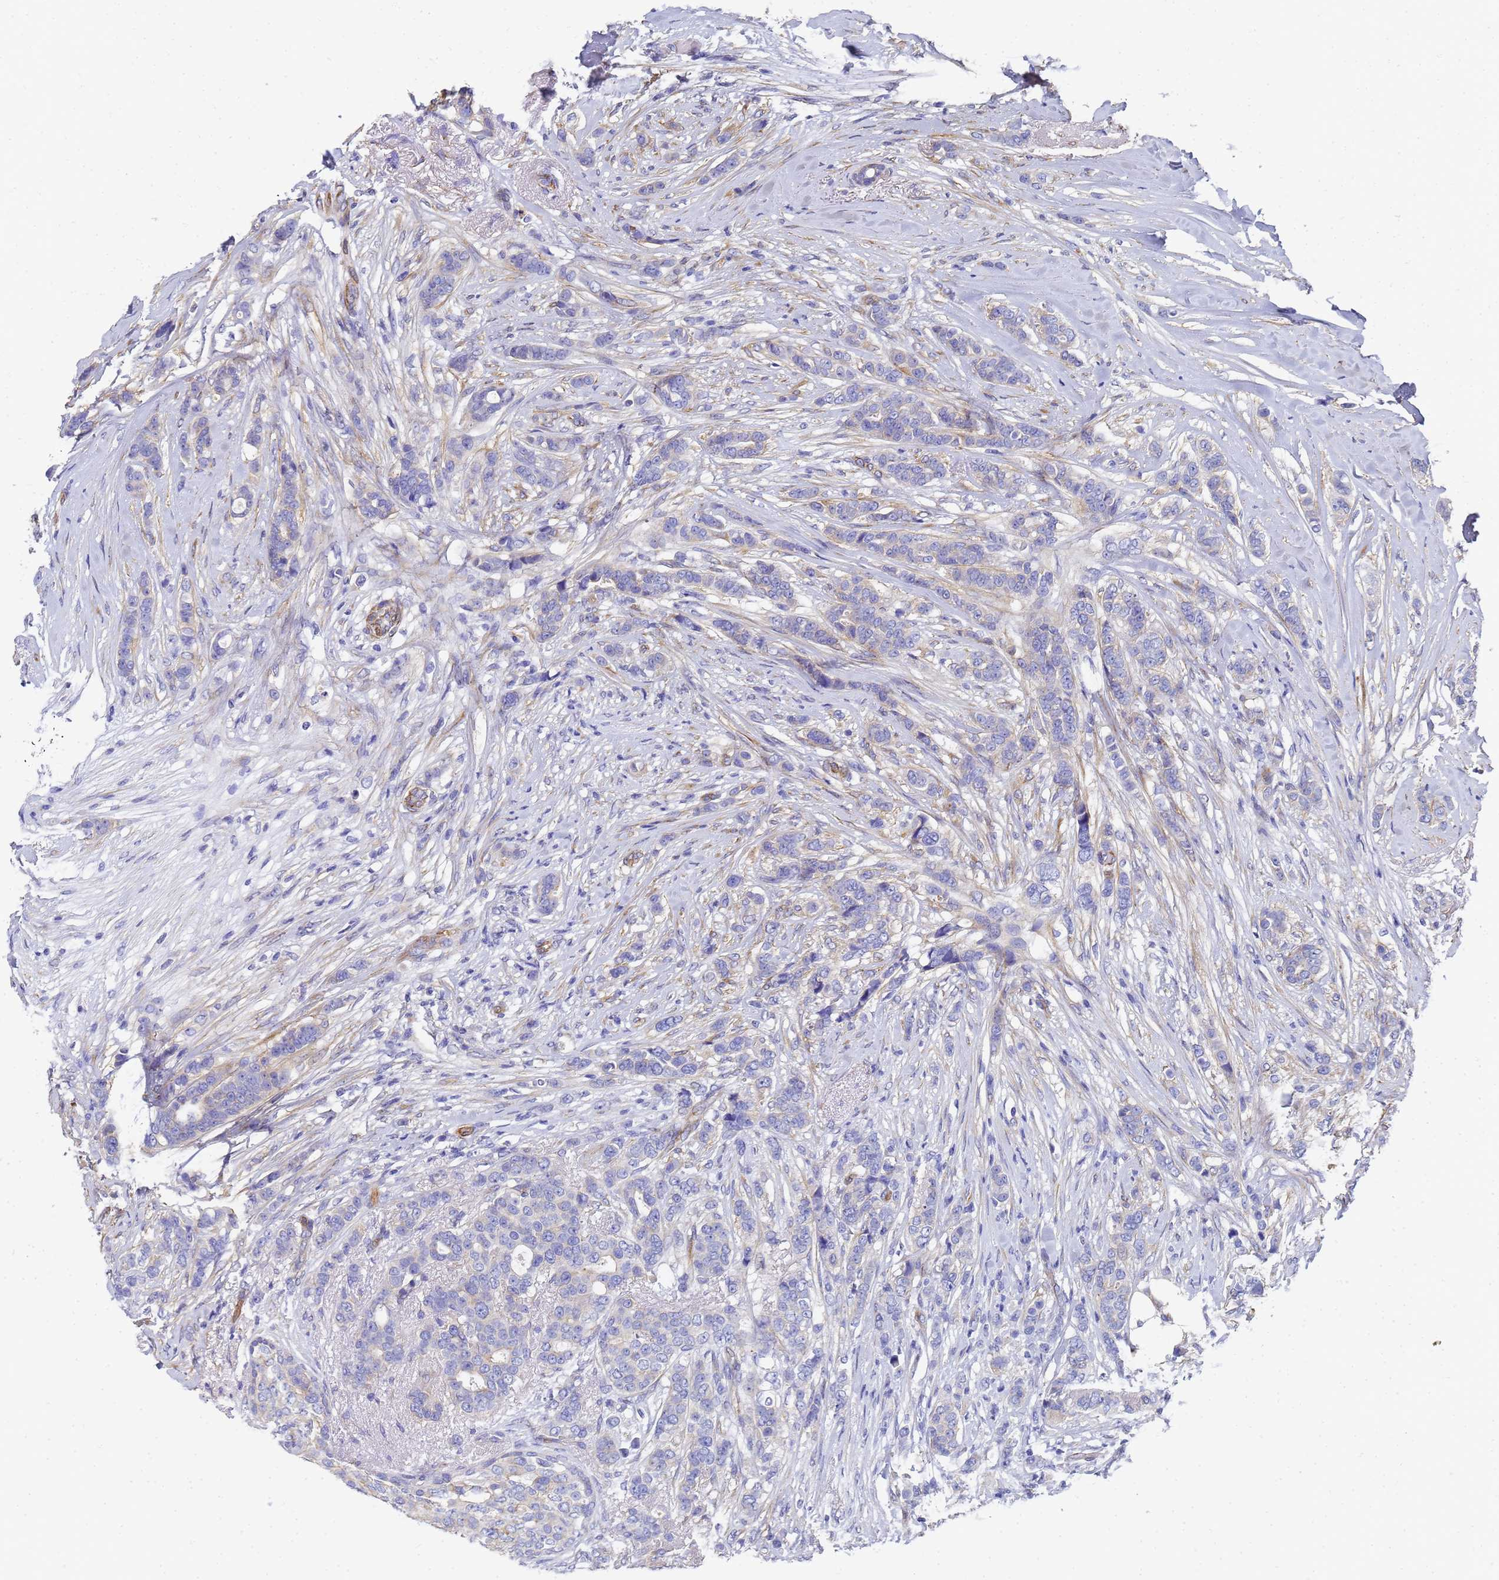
{"staining": {"intensity": "negative", "quantity": "none", "location": "none"}, "tissue": "breast cancer", "cell_type": "Tumor cells", "image_type": "cancer", "snomed": [{"axis": "morphology", "description": "Lobular carcinoma"}, {"axis": "topography", "description": "Breast"}], "caption": "Image shows no protein staining in tumor cells of breast cancer tissue. (DAB IHC visualized using brightfield microscopy, high magnification).", "gene": "TUBB1", "patient": {"sex": "female", "age": 51}}